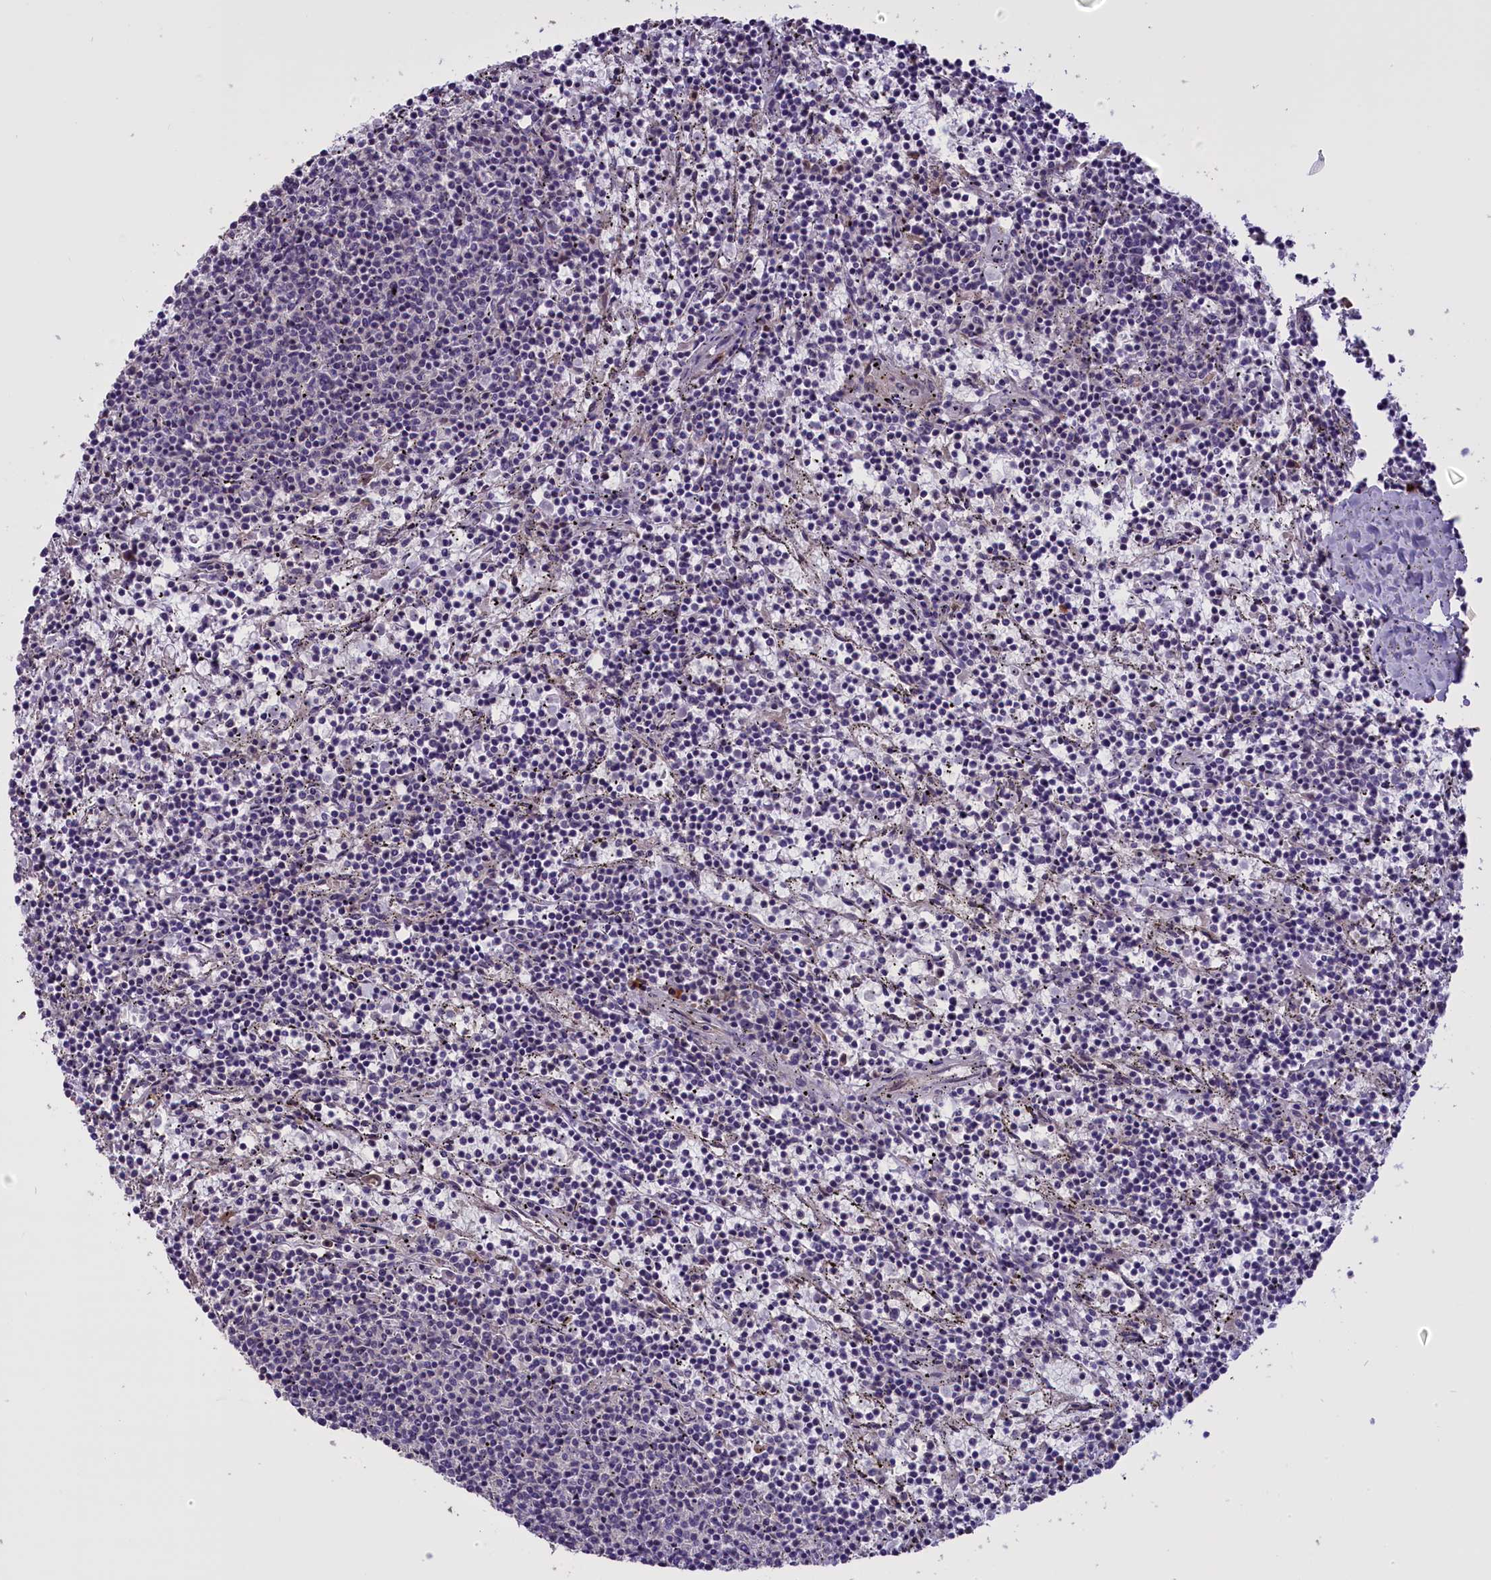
{"staining": {"intensity": "negative", "quantity": "none", "location": "none"}, "tissue": "lymphoma", "cell_type": "Tumor cells", "image_type": "cancer", "snomed": [{"axis": "morphology", "description": "Malignant lymphoma, non-Hodgkin's type, Low grade"}, {"axis": "topography", "description": "Spleen"}], "caption": "A histopathology image of malignant lymphoma, non-Hodgkin's type (low-grade) stained for a protein displays no brown staining in tumor cells. Brightfield microscopy of IHC stained with DAB (3,3'-diaminobenzidine) (brown) and hematoxylin (blue), captured at high magnification.", "gene": "ENHO", "patient": {"sex": "female", "age": 50}}